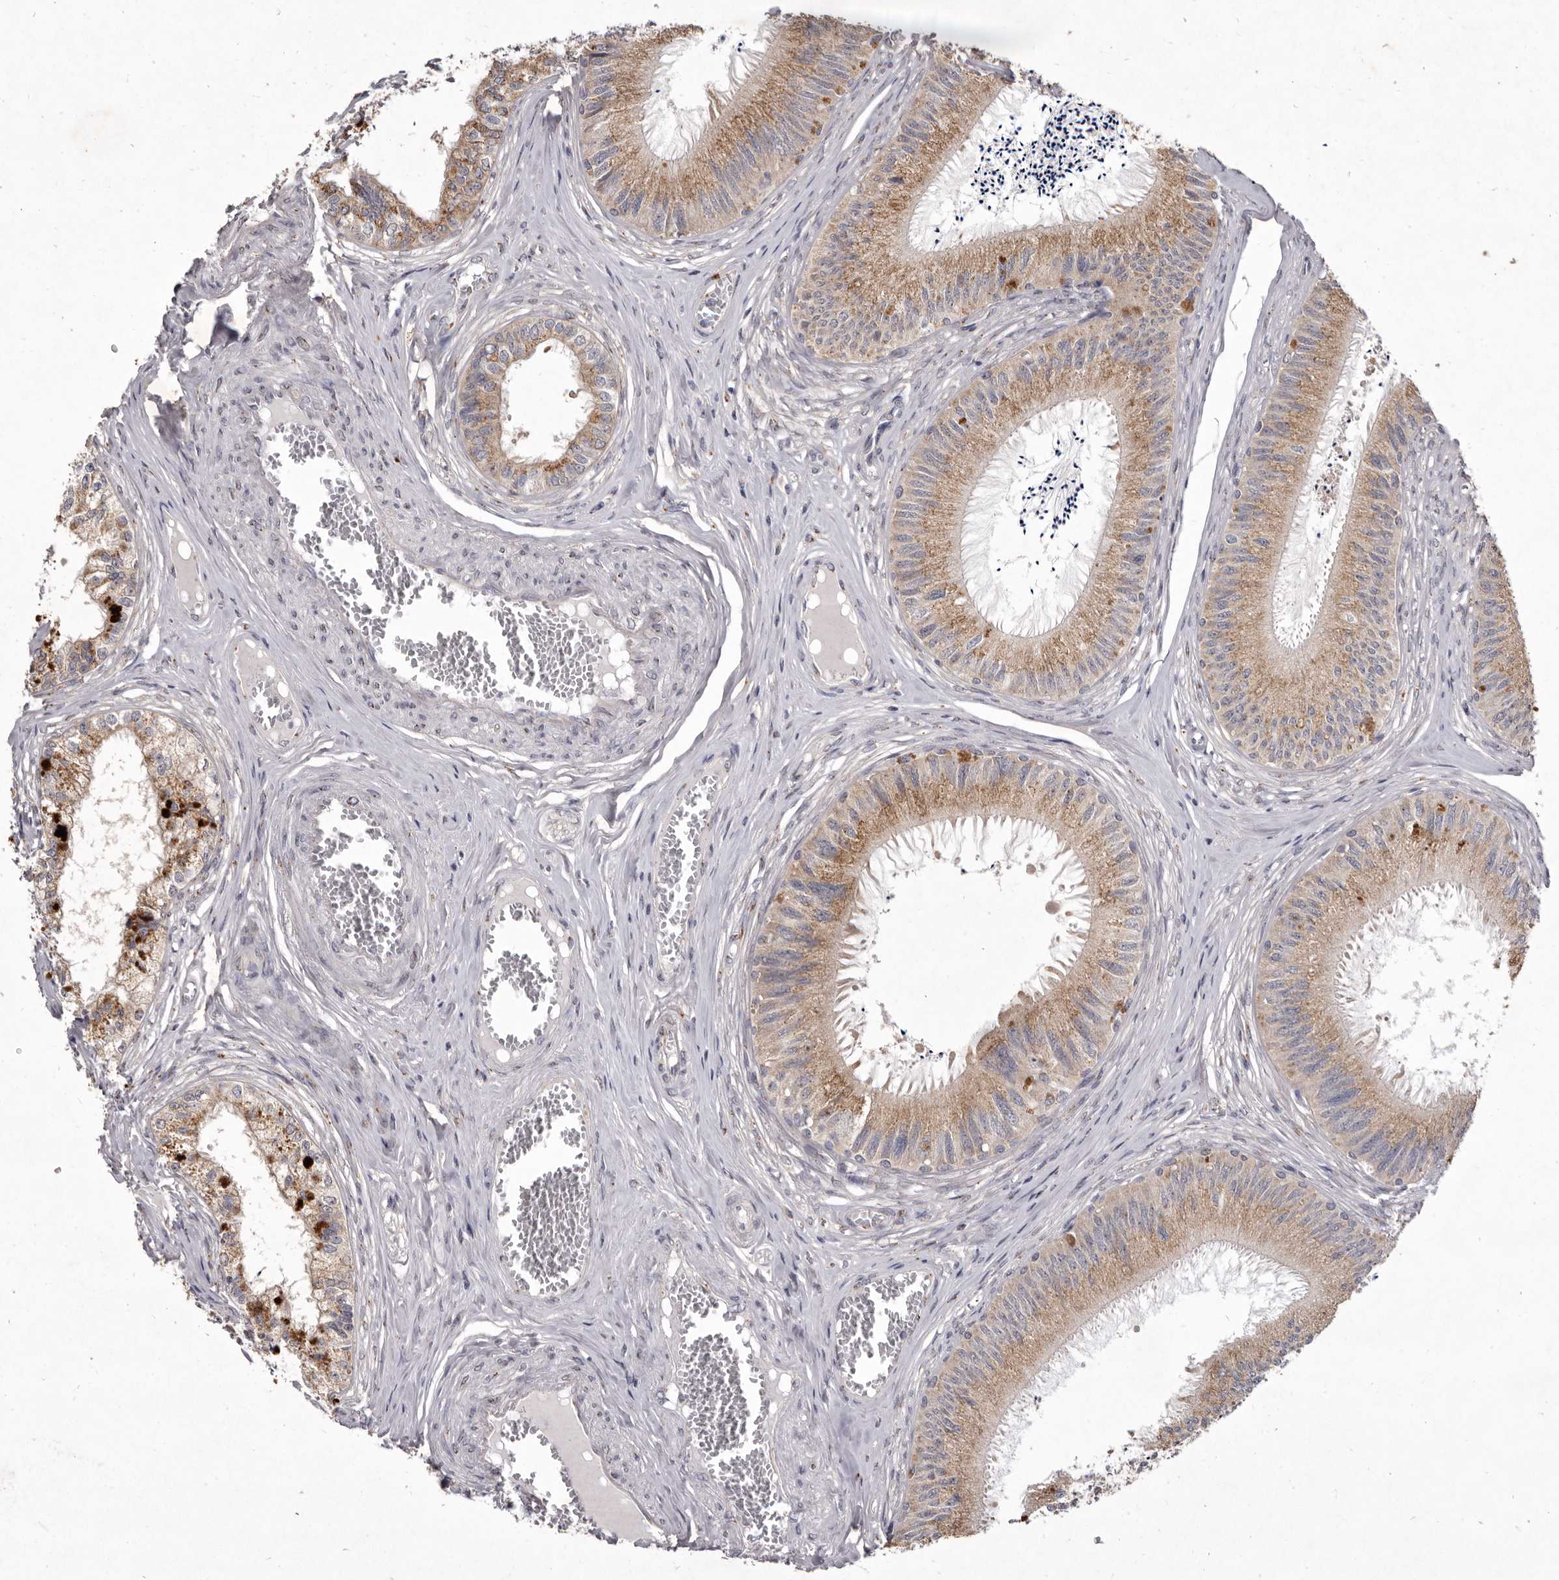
{"staining": {"intensity": "moderate", "quantity": ">75%", "location": "cytoplasmic/membranous"}, "tissue": "epididymis", "cell_type": "Glandular cells", "image_type": "normal", "snomed": [{"axis": "morphology", "description": "Normal tissue, NOS"}, {"axis": "topography", "description": "Epididymis"}], "caption": "Protein staining reveals moderate cytoplasmic/membranous expression in approximately >75% of glandular cells in benign epididymis. The staining was performed using DAB to visualize the protein expression in brown, while the nuclei were stained in blue with hematoxylin (Magnification: 20x).", "gene": "P2RX6", "patient": {"sex": "male", "age": 79}}